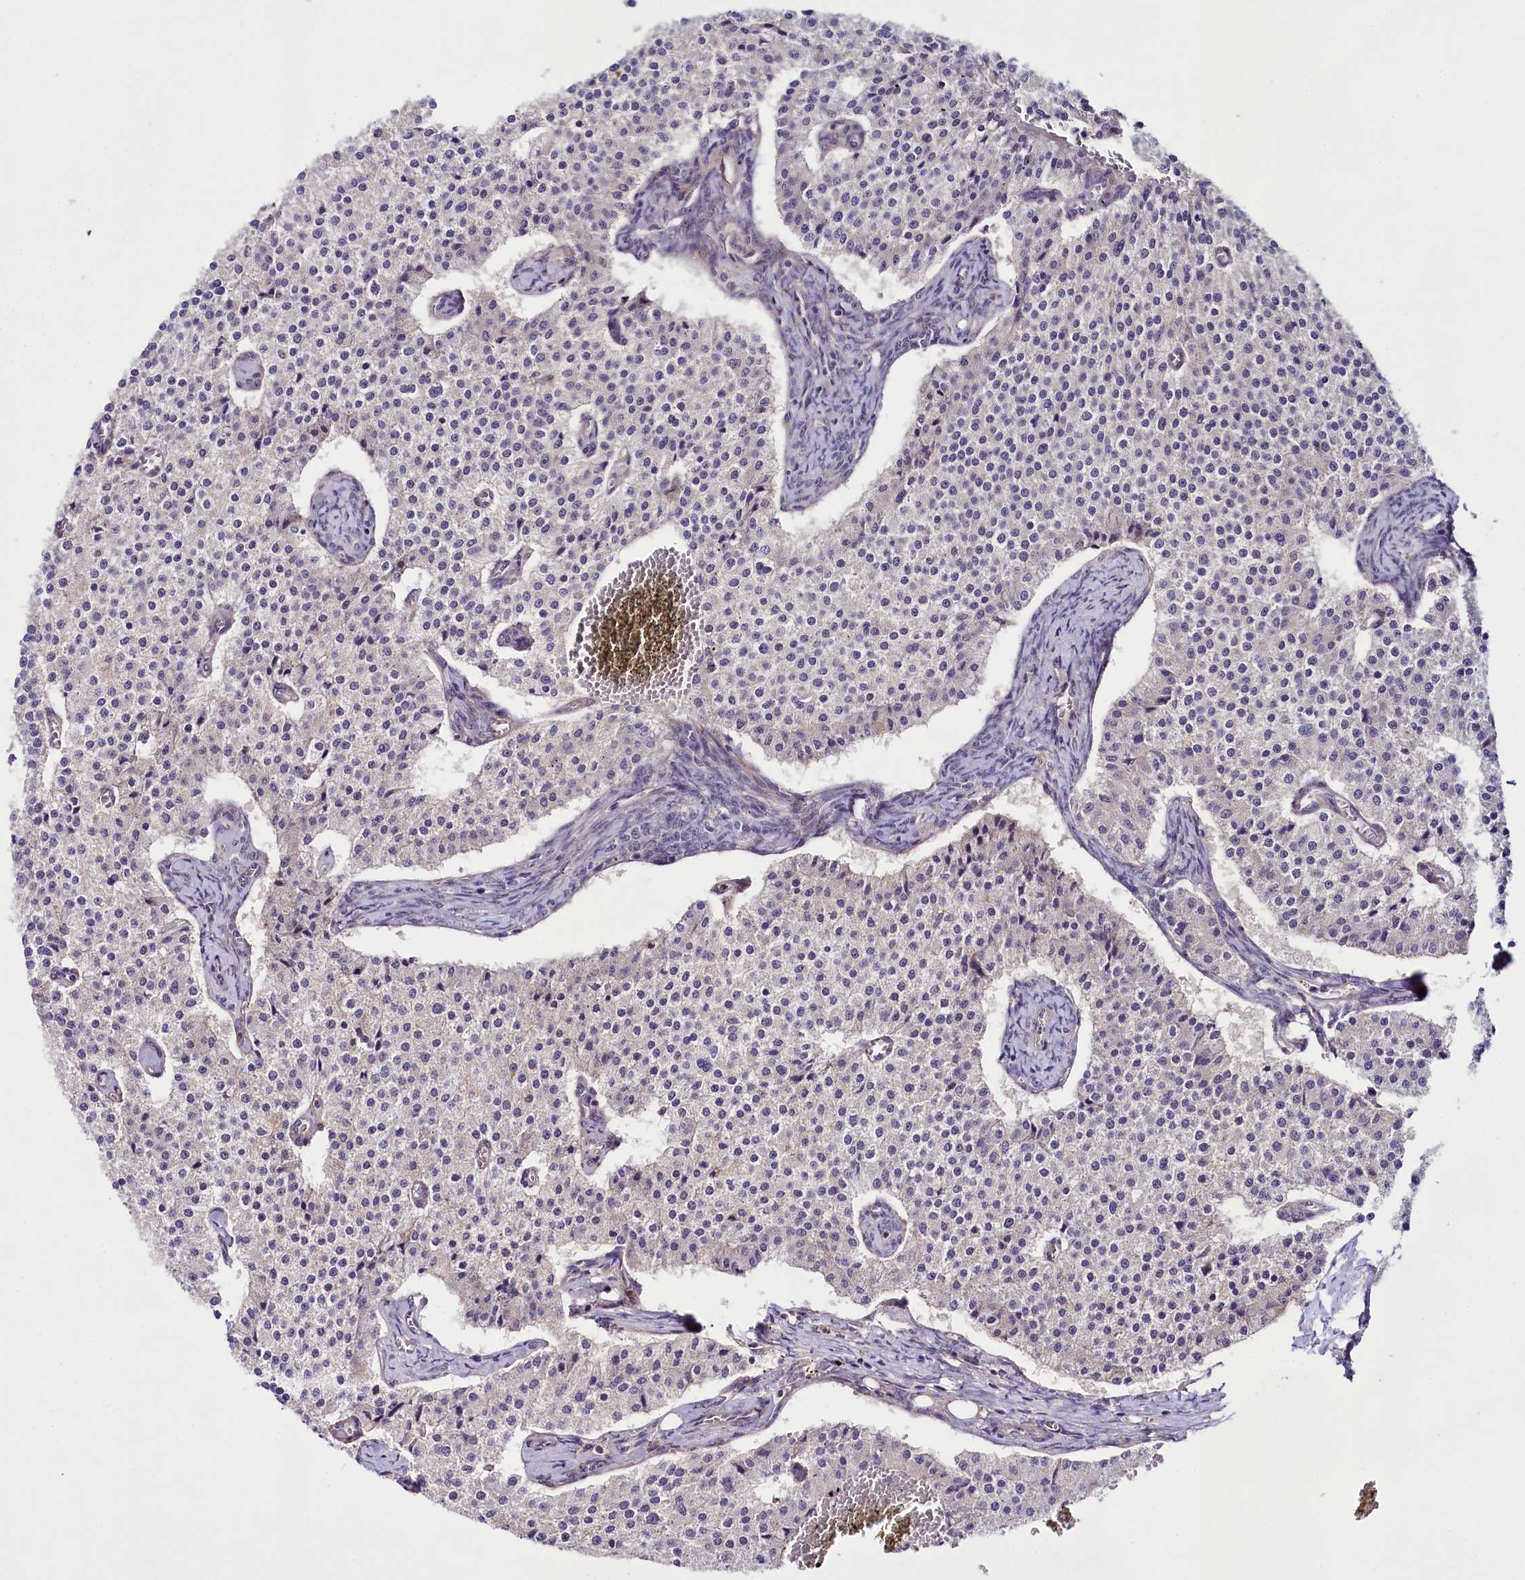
{"staining": {"intensity": "negative", "quantity": "none", "location": "none"}, "tissue": "carcinoid", "cell_type": "Tumor cells", "image_type": "cancer", "snomed": [{"axis": "morphology", "description": "Carcinoid, malignant, NOS"}, {"axis": "topography", "description": "Colon"}], "caption": "Immunohistochemistry (IHC) of carcinoid (malignant) displays no positivity in tumor cells.", "gene": "PHLDB1", "patient": {"sex": "female", "age": 52}}